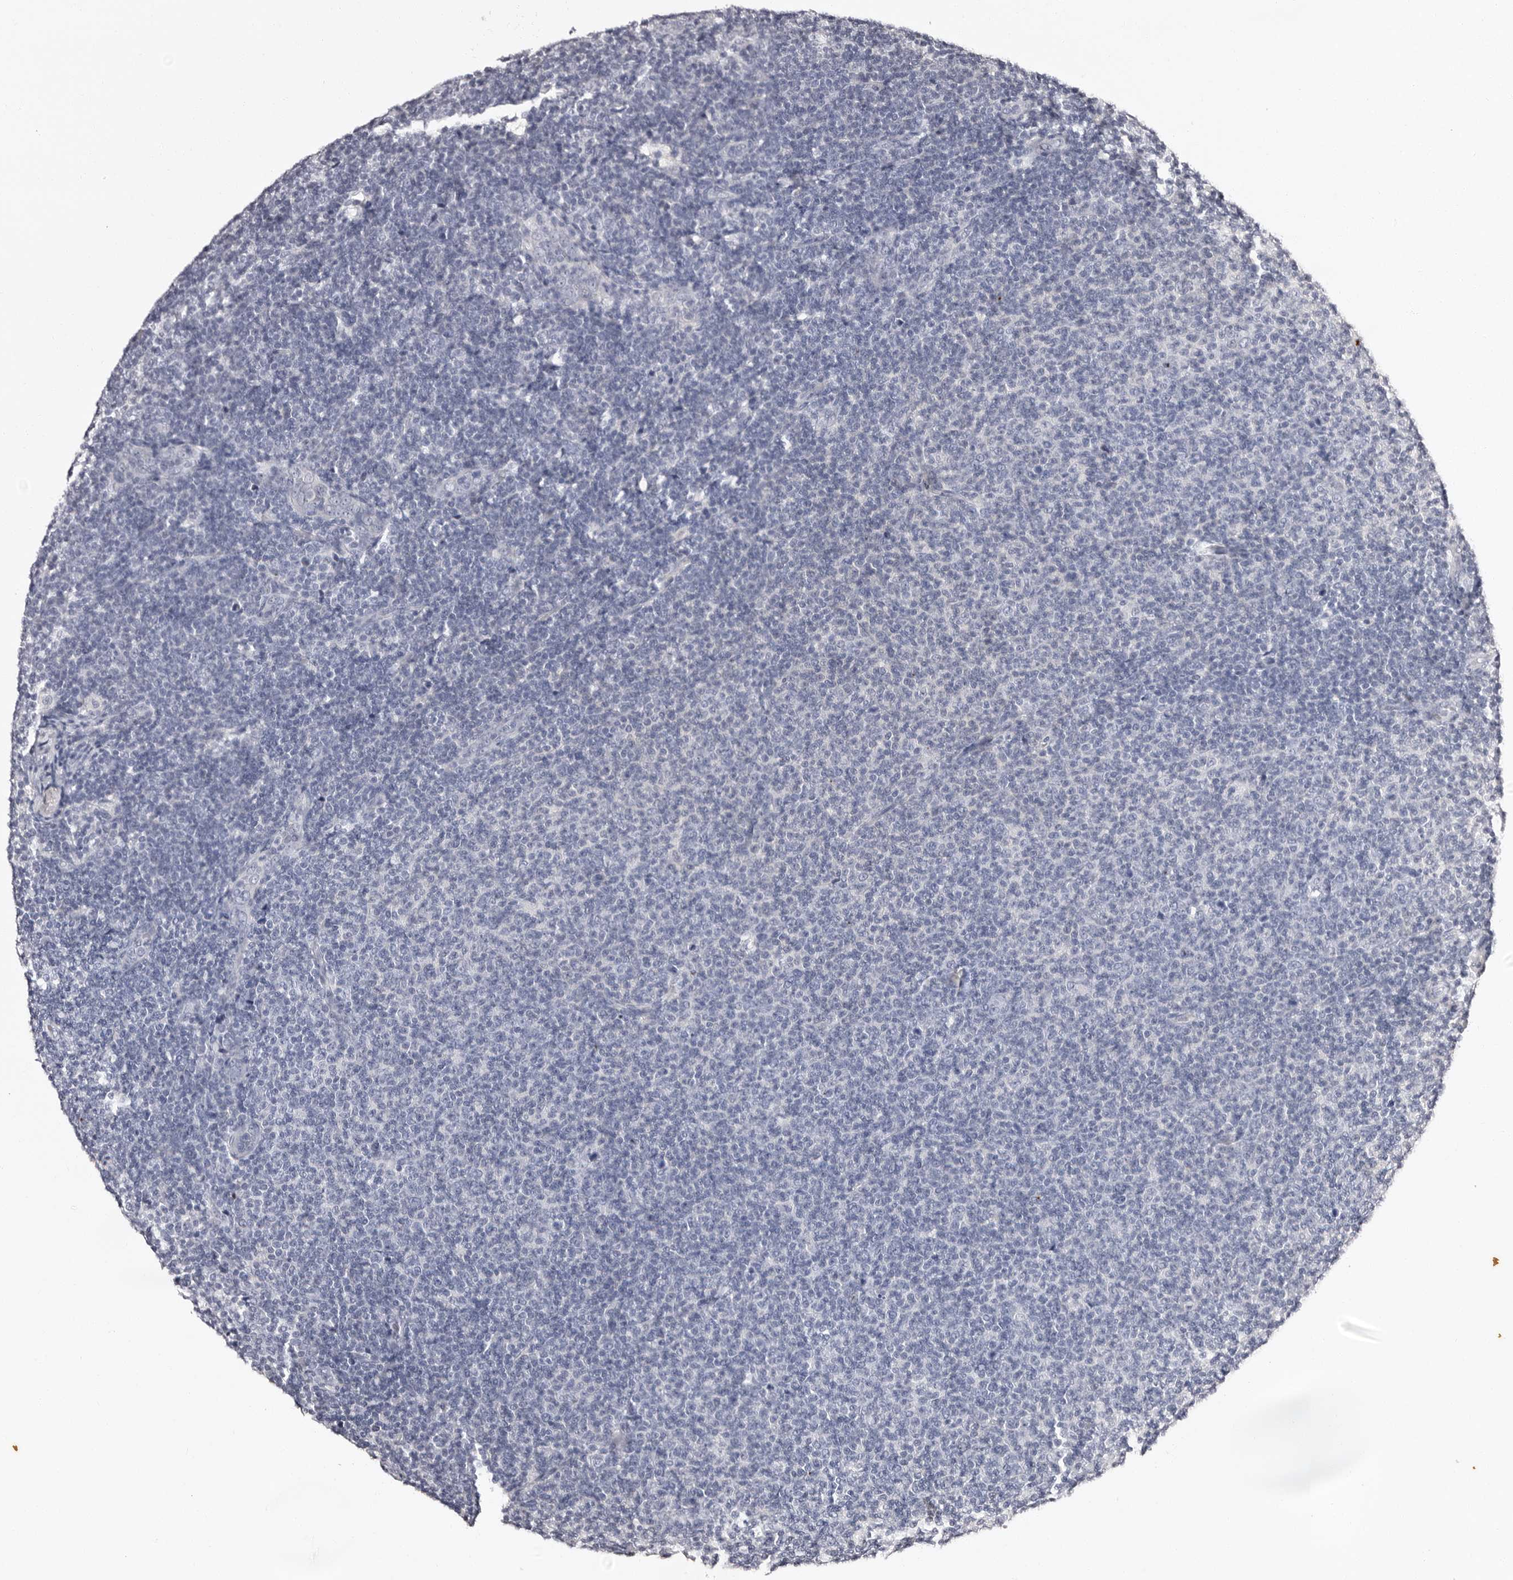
{"staining": {"intensity": "negative", "quantity": "none", "location": "none"}, "tissue": "lymphoma", "cell_type": "Tumor cells", "image_type": "cancer", "snomed": [{"axis": "morphology", "description": "Malignant lymphoma, non-Hodgkin's type, Low grade"}, {"axis": "topography", "description": "Lymph node"}], "caption": "Protein analysis of lymphoma demonstrates no significant positivity in tumor cells.", "gene": "BPGM", "patient": {"sex": "male", "age": 66}}